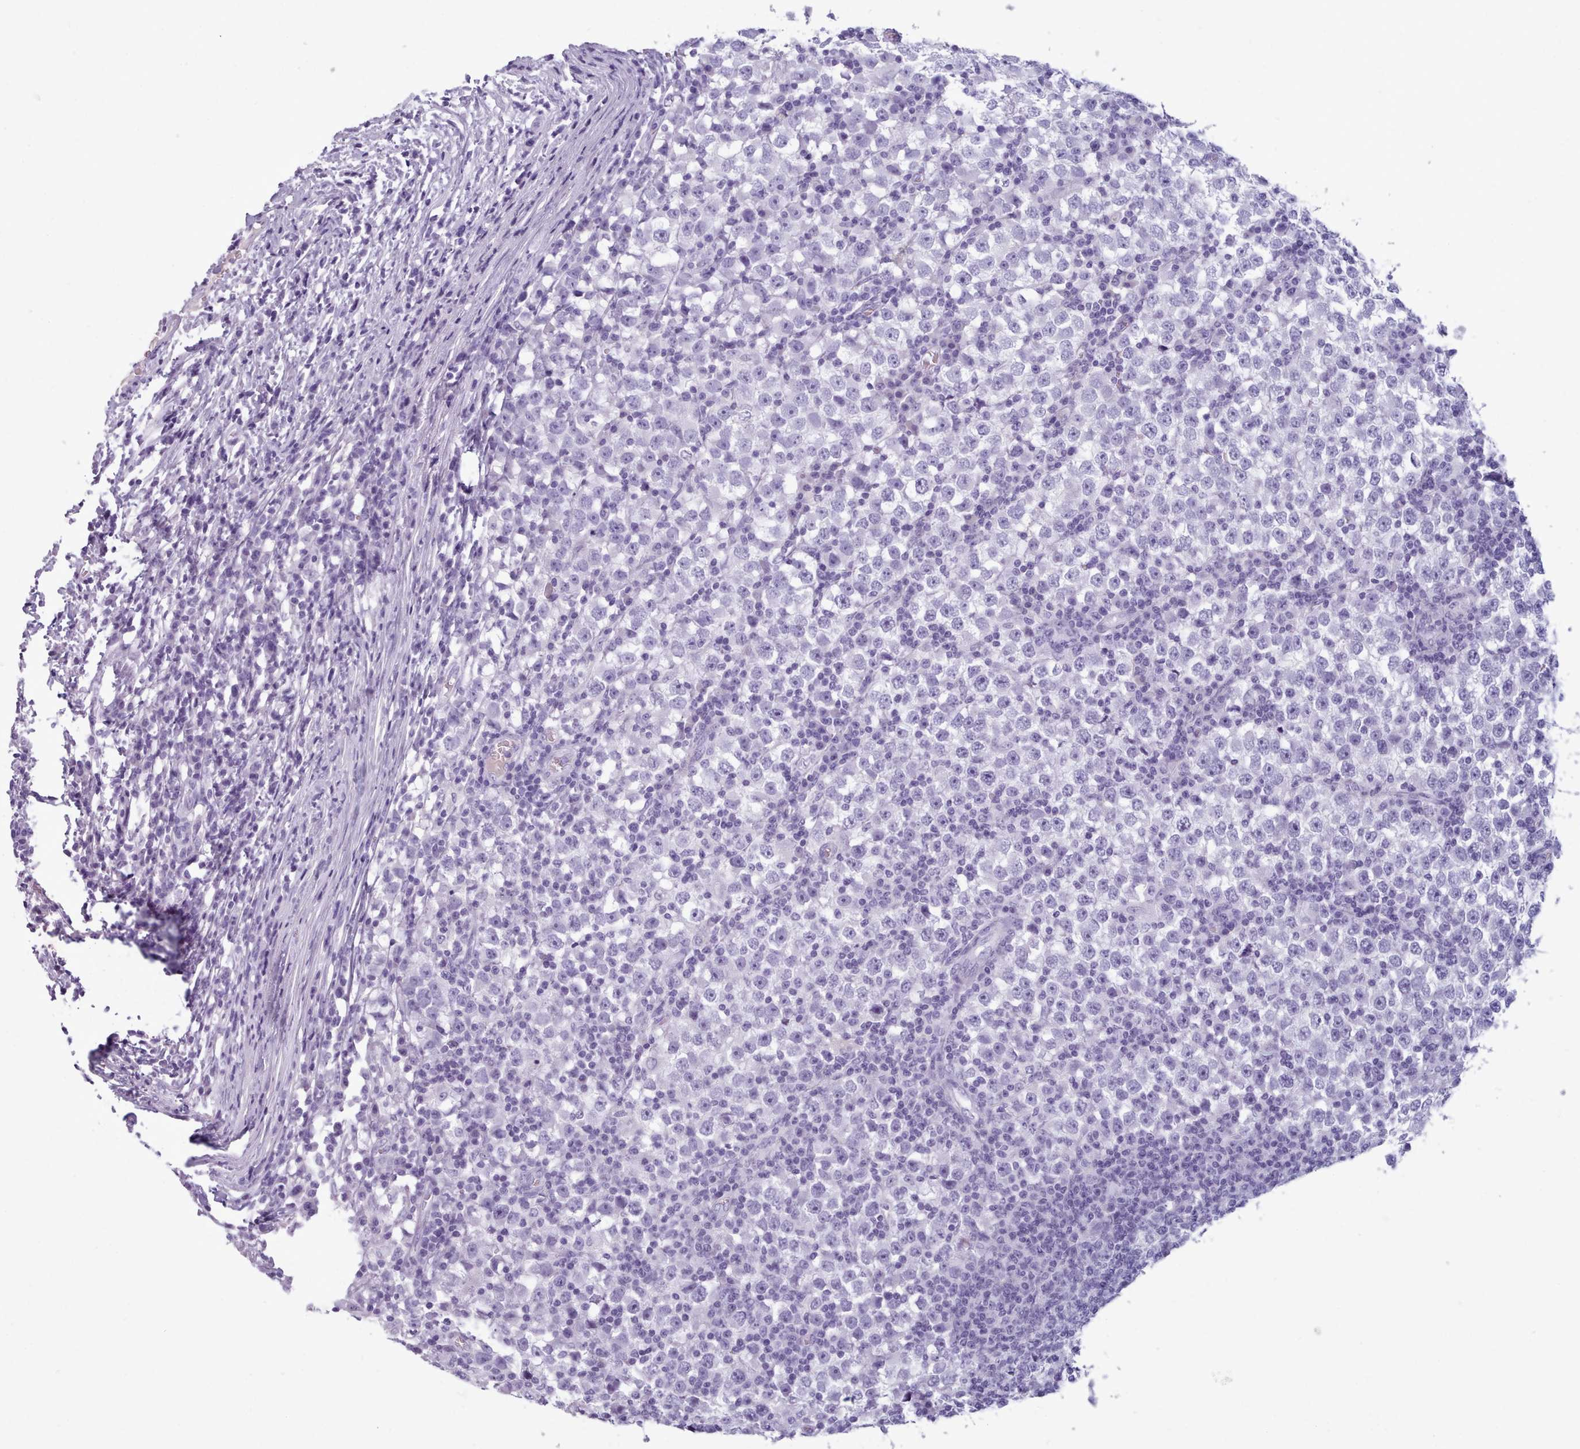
{"staining": {"intensity": "negative", "quantity": "none", "location": "none"}, "tissue": "testis cancer", "cell_type": "Tumor cells", "image_type": "cancer", "snomed": [{"axis": "morphology", "description": "Seminoma, NOS"}, {"axis": "topography", "description": "Testis"}], "caption": "This is an immunohistochemistry micrograph of testis cancer (seminoma). There is no expression in tumor cells.", "gene": "ZNF43", "patient": {"sex": "male", "age": 65}}